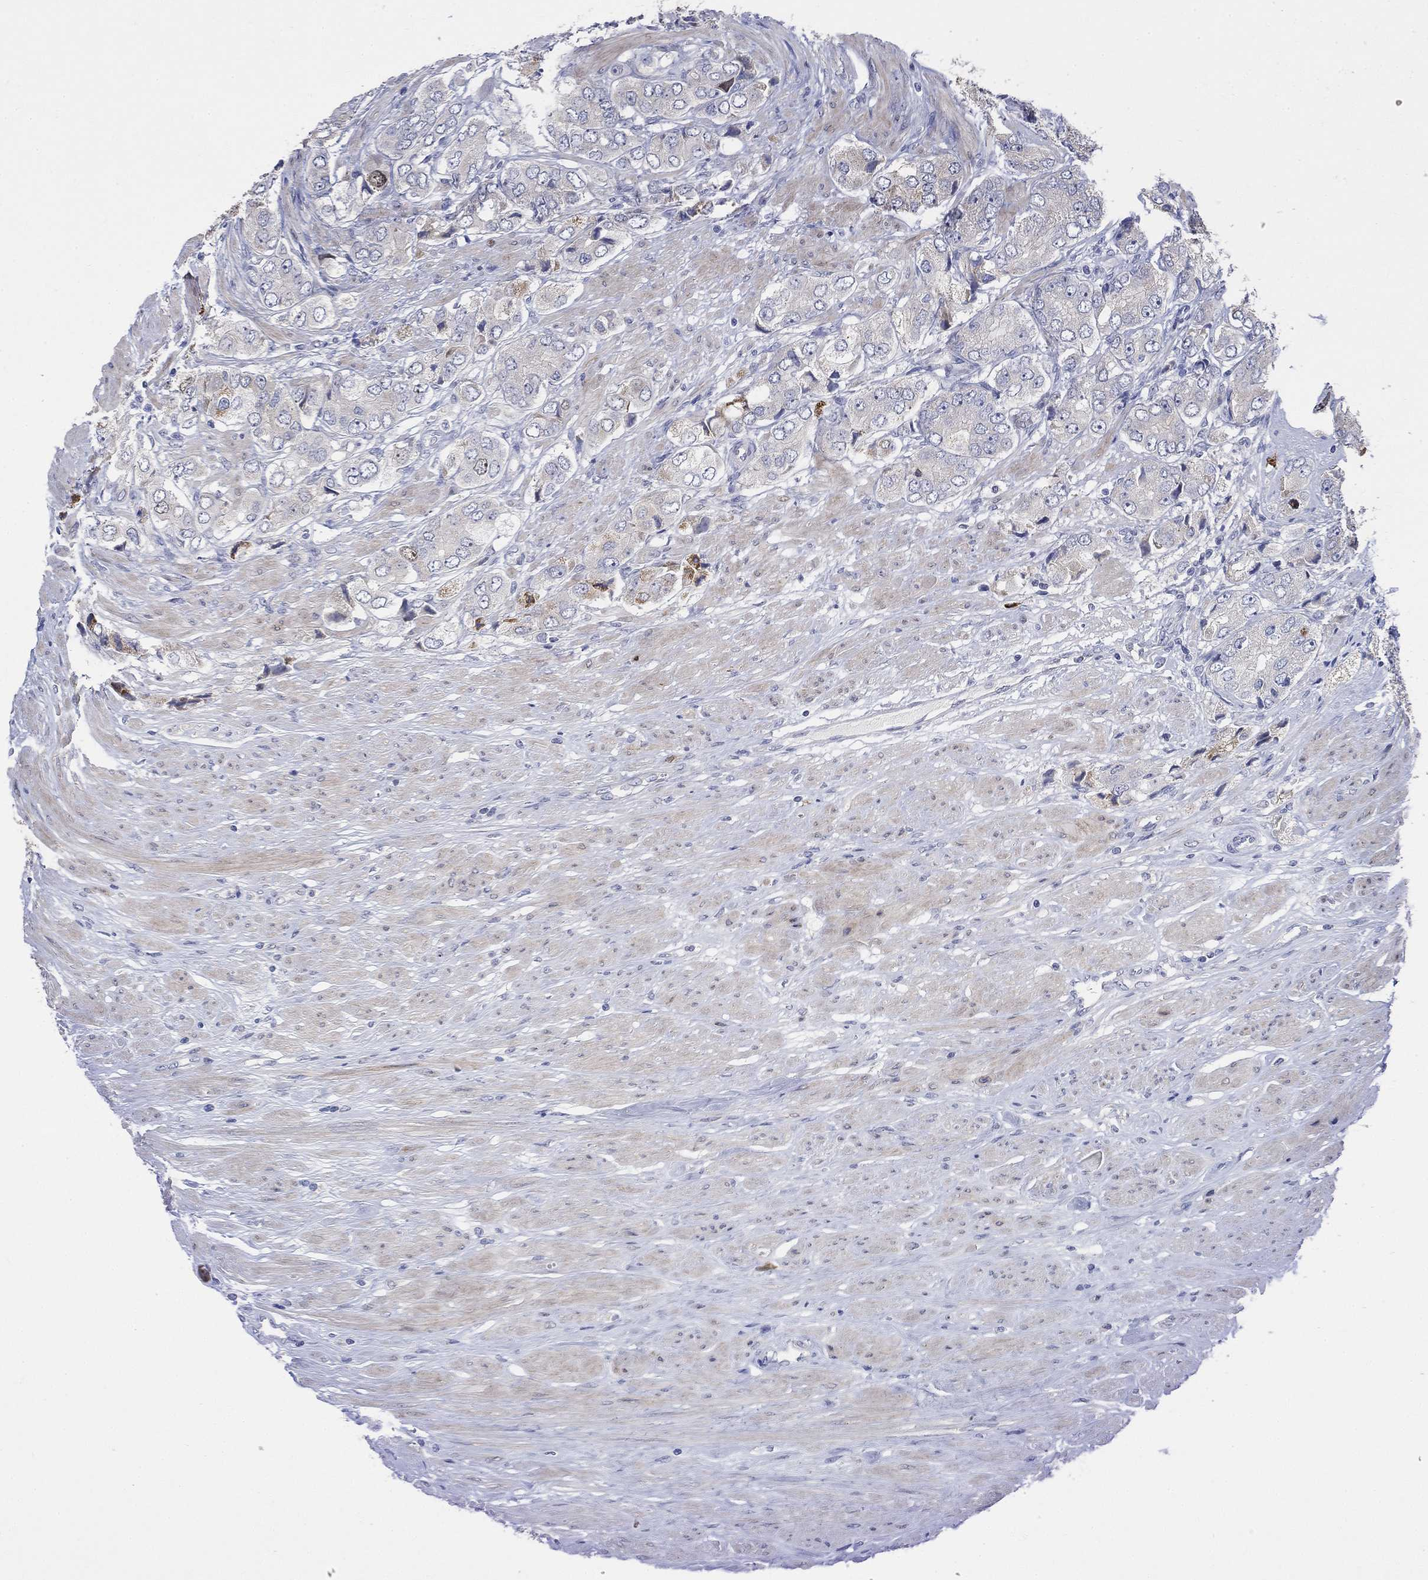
{"staining": {"intensity": "moderate", "quantity": "<25%", "location": "cytoplasmic/membranous"}, "tissue": "prostate cancer", "cell_type": "Tumor cells", "image_type": "cancer", "snomed": [{"axis": "morphology", "description": "Adenocarcinoma, Low grade"}, {"axis": "topography", "description": "Prostate"}], "caption": "Protein staining shows moderate cytoplasmic/membranous positivity in approximately <25% of tumor cells in prostate cancer (low-grade adenocarcinoma).", "gene": "PRC1", "patient": {"sex": "male", "age": 69}}